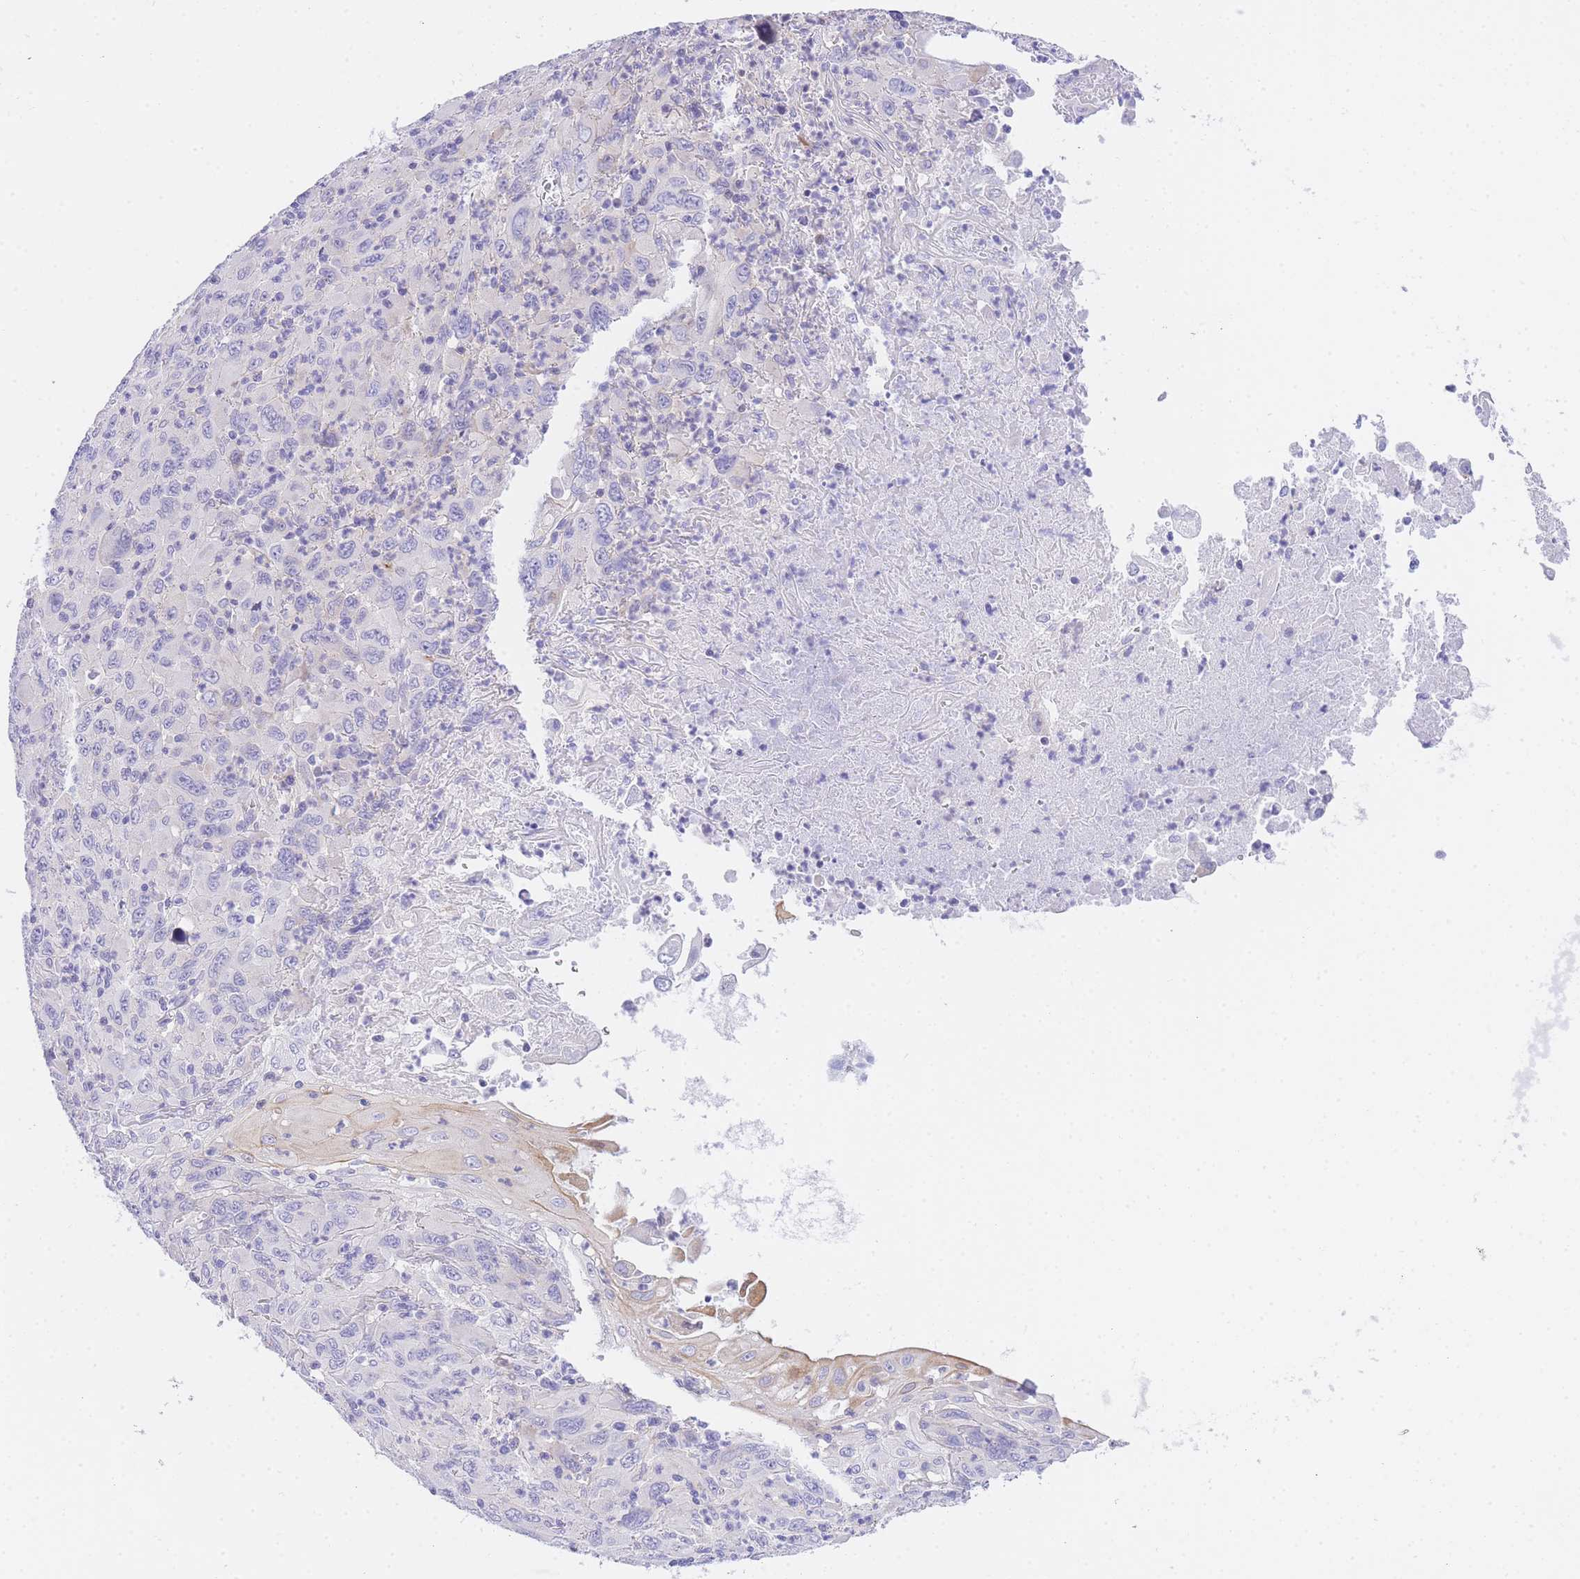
{"staining": {"intensity": "negative", "quantity": "none", "location": "none"}, "tissue": "melanoma", "cell_type": "Tumor cells", "image_type": "cancer", "snomed": [{"axis": "morphology", "description": "Malignant melanoma, Metastatic site"}, {"axis": "topography", "description": "Skin"}], "caption": "A micrograph of malignant melanoma (metastatic site) stained for a protein exhibits no brown staining in tumor cells.", "gene": "TIFAB", "patient": {"sex": "female", "age": 56}}